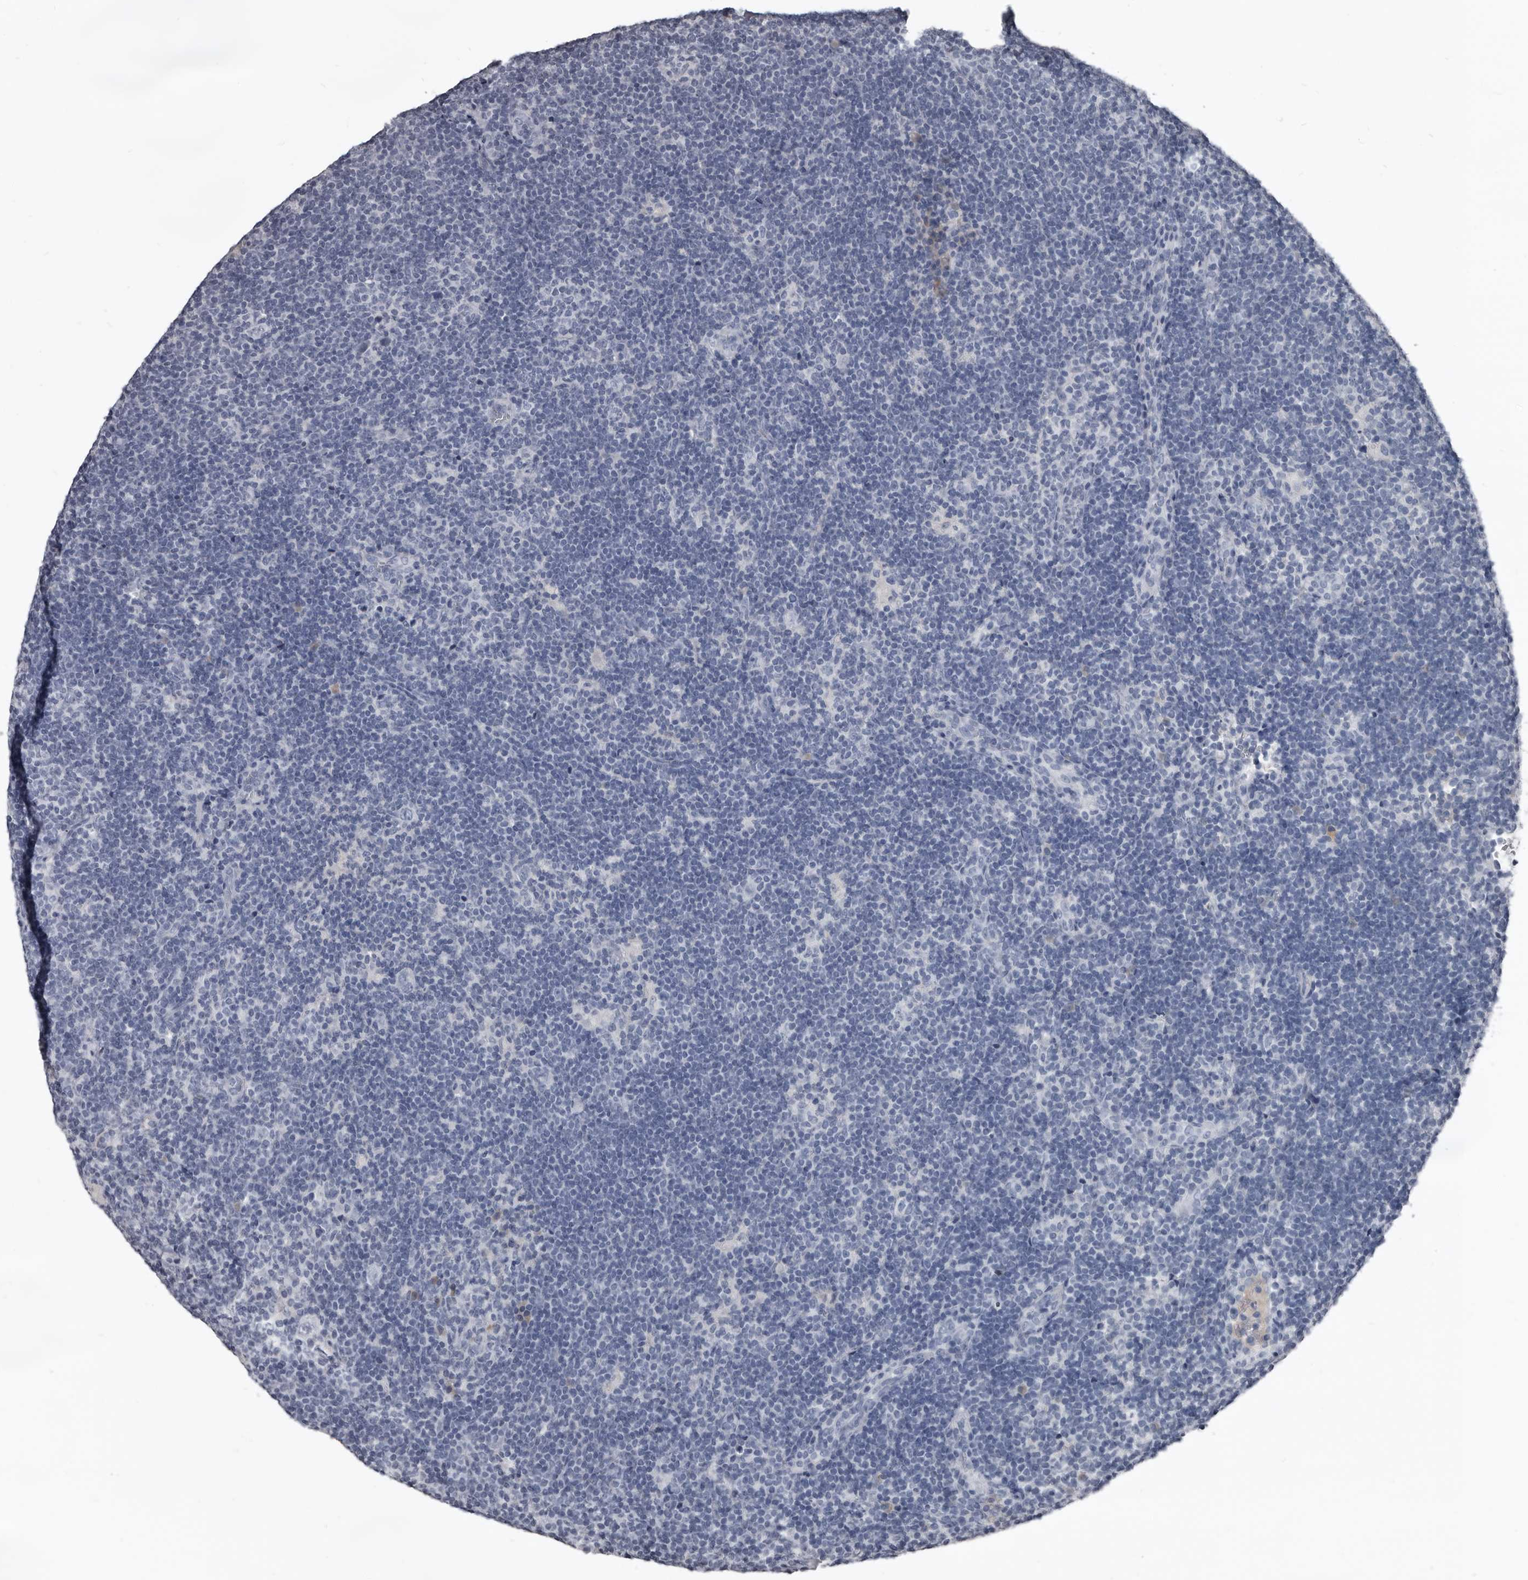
{"staining": {"intensity": "negative", "quantity": "none", "location": "none"}, "tissue": "lymphoma", "cell_type": "Tumor cells", "image_type": "cancer", "snomed": [{"axis": "morphology", "description": "Hodgkin's disease, NOS"}, {"axis": "topography", "description": "Lymph node"}], "caption": "The immunohistochemistry (IHC) histopathology image has no significant staining in tumor cells of lymphoma tissue.", "gene": "GREB1", "patient": {"sex": "female", "age": 57}}